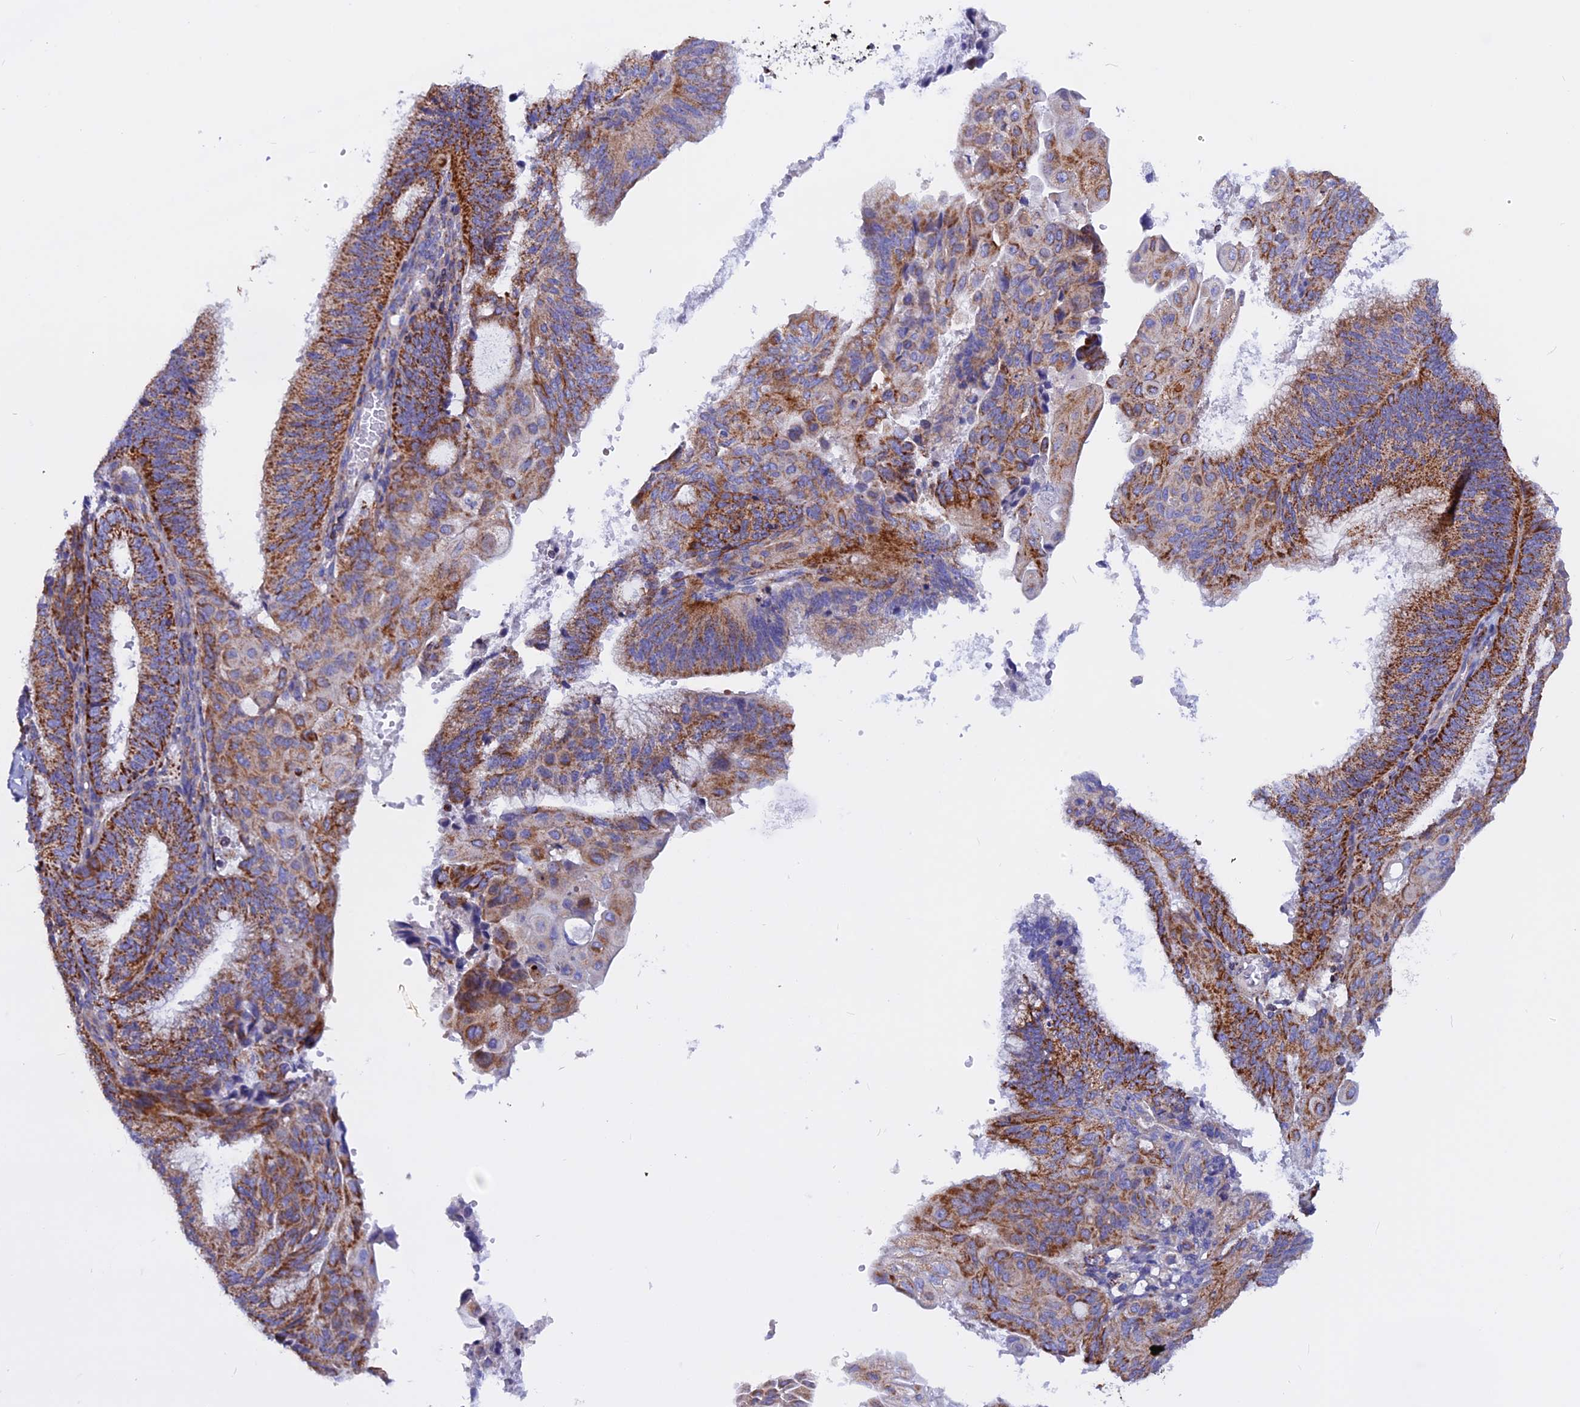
{"staining": {"intensity": "moderate", "quantity": ">75%", "location": "cytoplasmic/membranous"}, "tissue": "endometrial cancer", "cell_type": "Tumor cells", "image_type": "cancer", "snomed": [{"axis": "morphology", "description": "Adenocarcinoma, NOS"}, {"axis": "topography", "description": "Endometrium"}], "caption": "Immunohistochemistry of human adenocarcinoma (endometrial) displays medium levels of moderate cytoplasmic/membranous expression in about >75% of tumor cells.", "gene": "GCDH", "patient": {"sex": "female", "age": 49}}